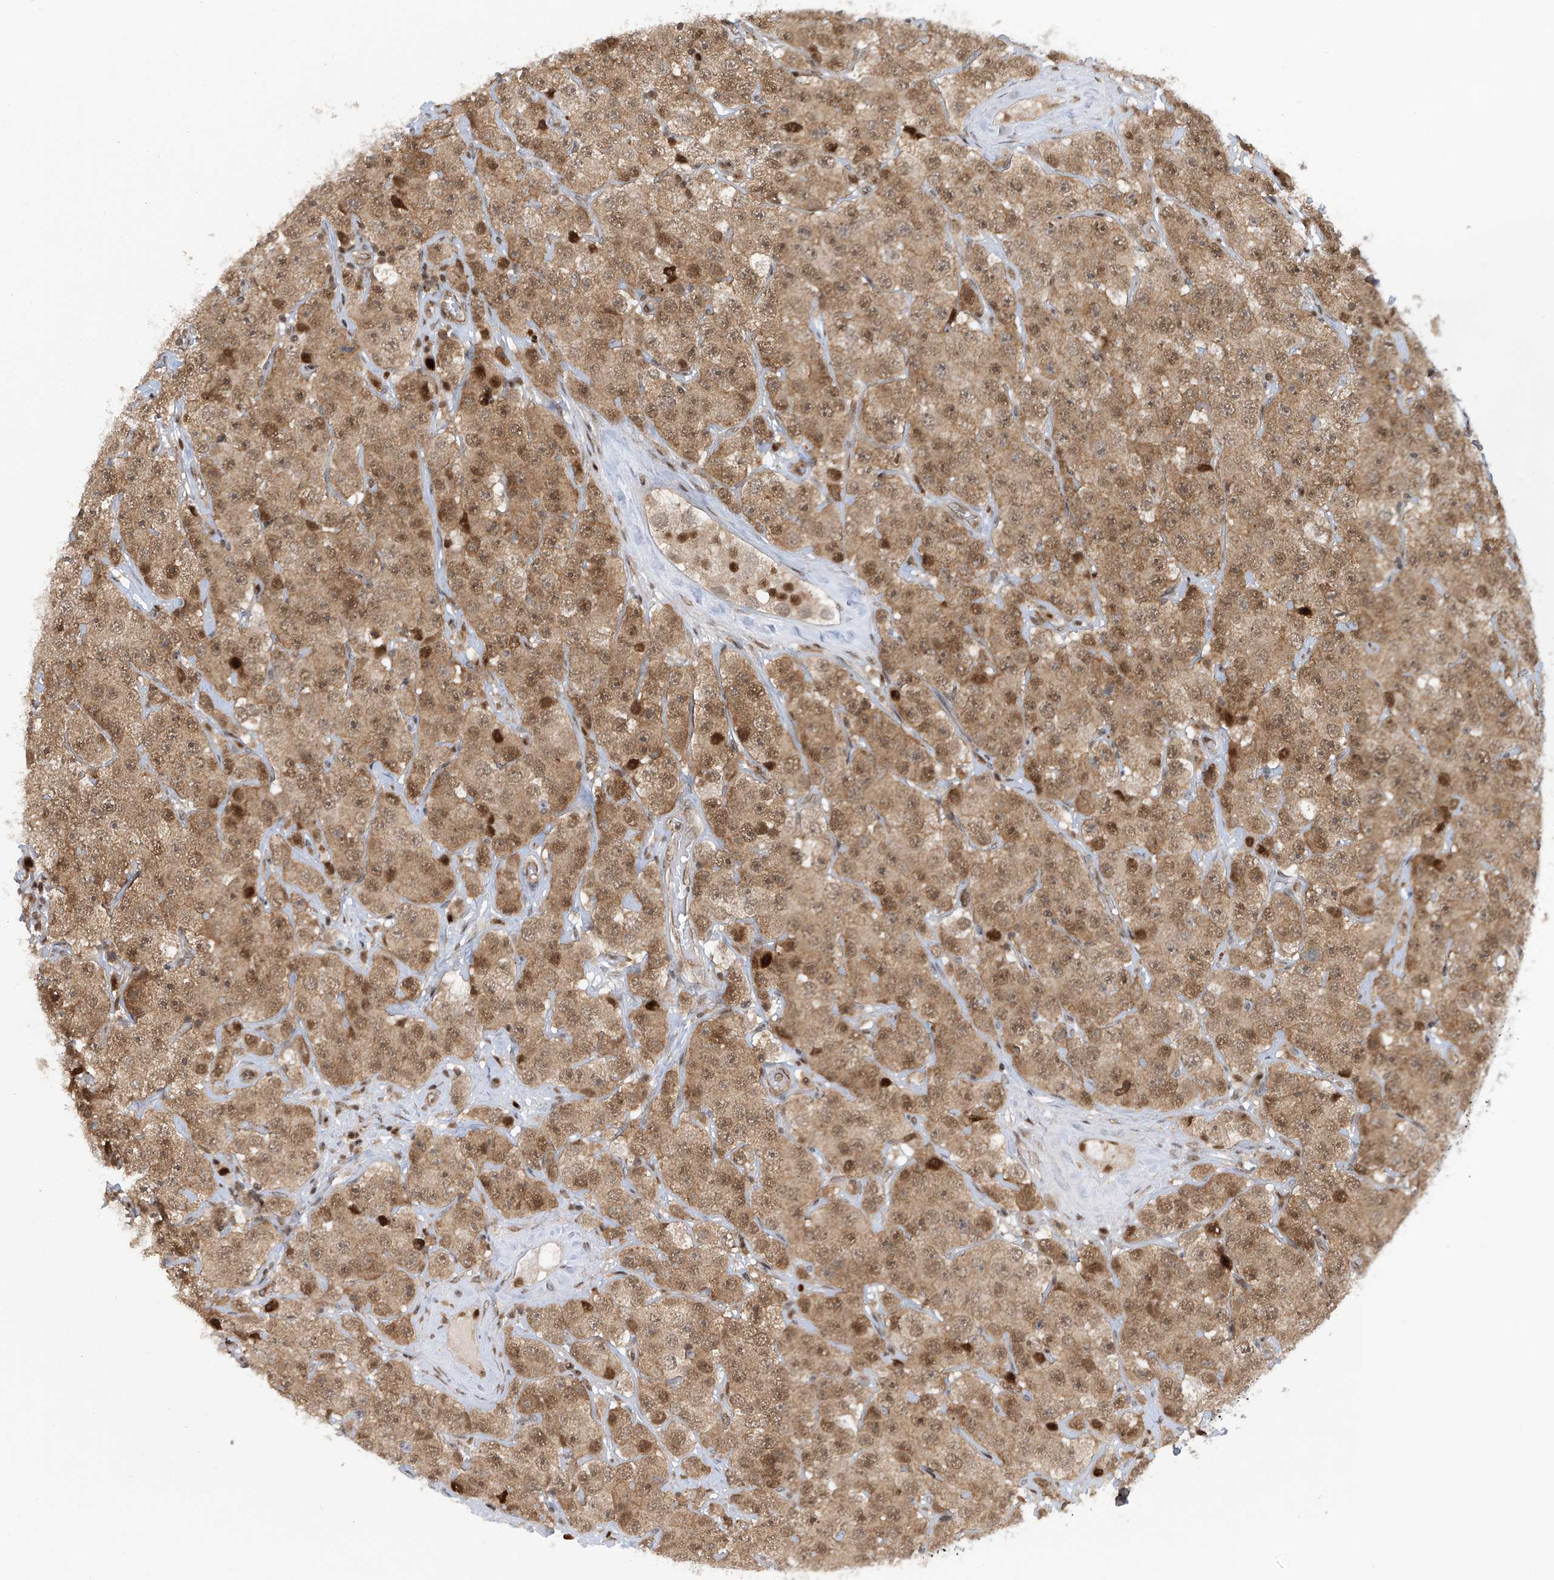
{"staining": {"intensity": "moderate", "quantity": ">75%", "location": "cytoplasmic/membranous,nuclear"}, "tissue": "testis cancer", "cell_type": "Tumor cells", "image_type": "cancer", "snomed": [{"axis": "morphology", "description": "Seminoma, NOS"}, {"axis": "topography", "description": "Testis"}], "caption": "Seminoma (testis) stained with a protein marker demonstrates moderate staining in tumor cells.", "gene": "LAGE3", "patient": {"sex": "male", "age": 28}}